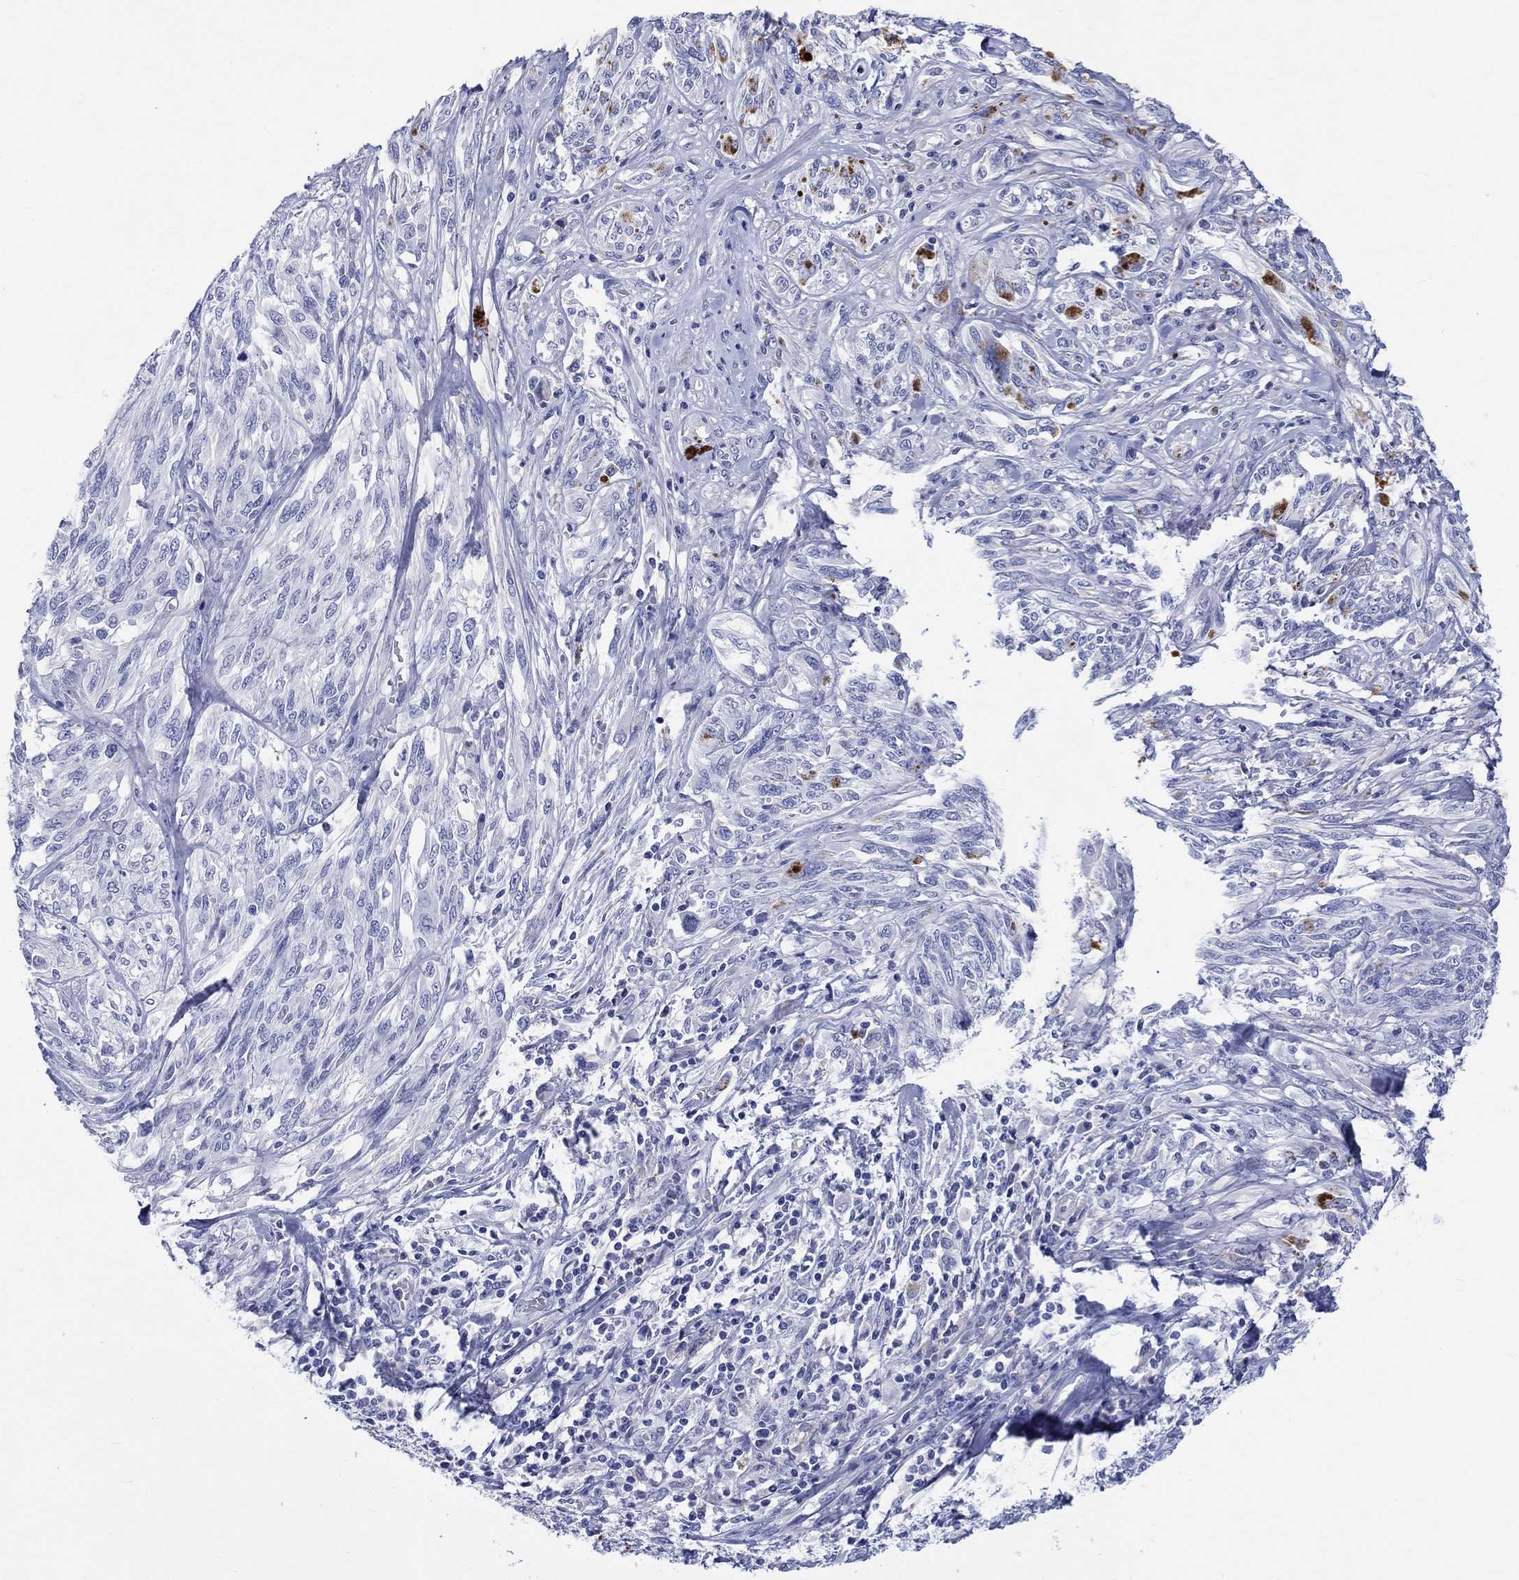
{"staining": {"intensity": "negative", "quantity": "none", "location": "none"}, "tissue": "melanoma", "cell_type": "Tumor cells", "image_type": "cancer", "snomed": [{"axis": "morphology", "description": "Malignant melanoma, NOS"}, {"axis": "topography", "description": "Skin"}], "caption": "A histopathology image of malignant melanoma stained for a protein shows no brown staining in tumor cells.", "gene": "CACNG3", "patient": {"sex": "female", "age": 91}}